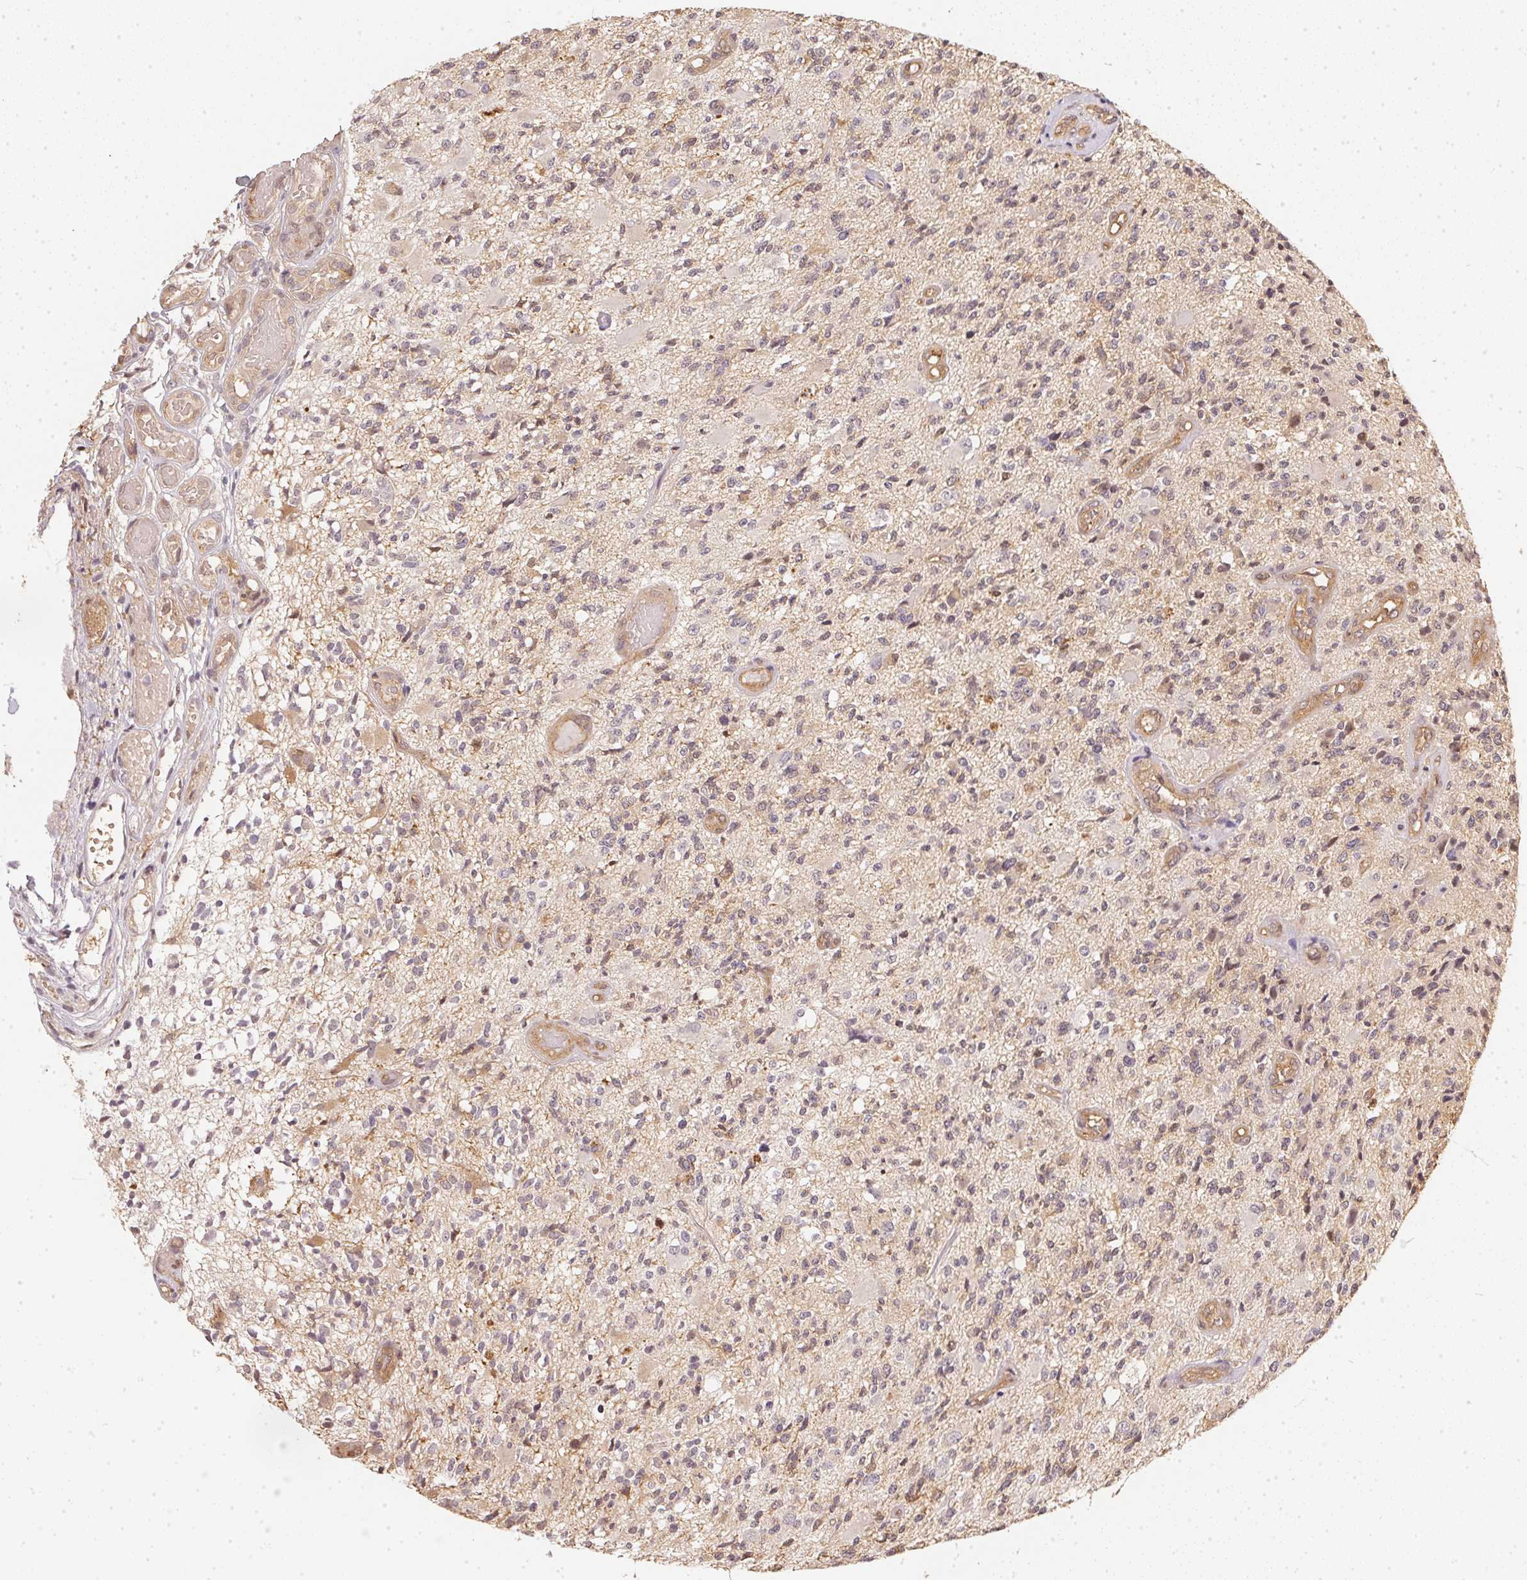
{"staining": {"intensity": "negative", "quantity": "none", "location": "none"}, "tissue": "glioma", "cell_type": "Tumor cells", "image_type": "cancer", "snomed": [{"axis": "morphology", "description": "Glioma, malignant, High grade"}, {"axis": "topography", "description": "Brain"}], "caption": "A high-resolution image shows immunohistochemistry (IHC) staining of malignant glioma (high-grade), which displays no significant staining in tumor cells.", "gene": "BLMH", "patient": {"sex": "female", "age": 63}}